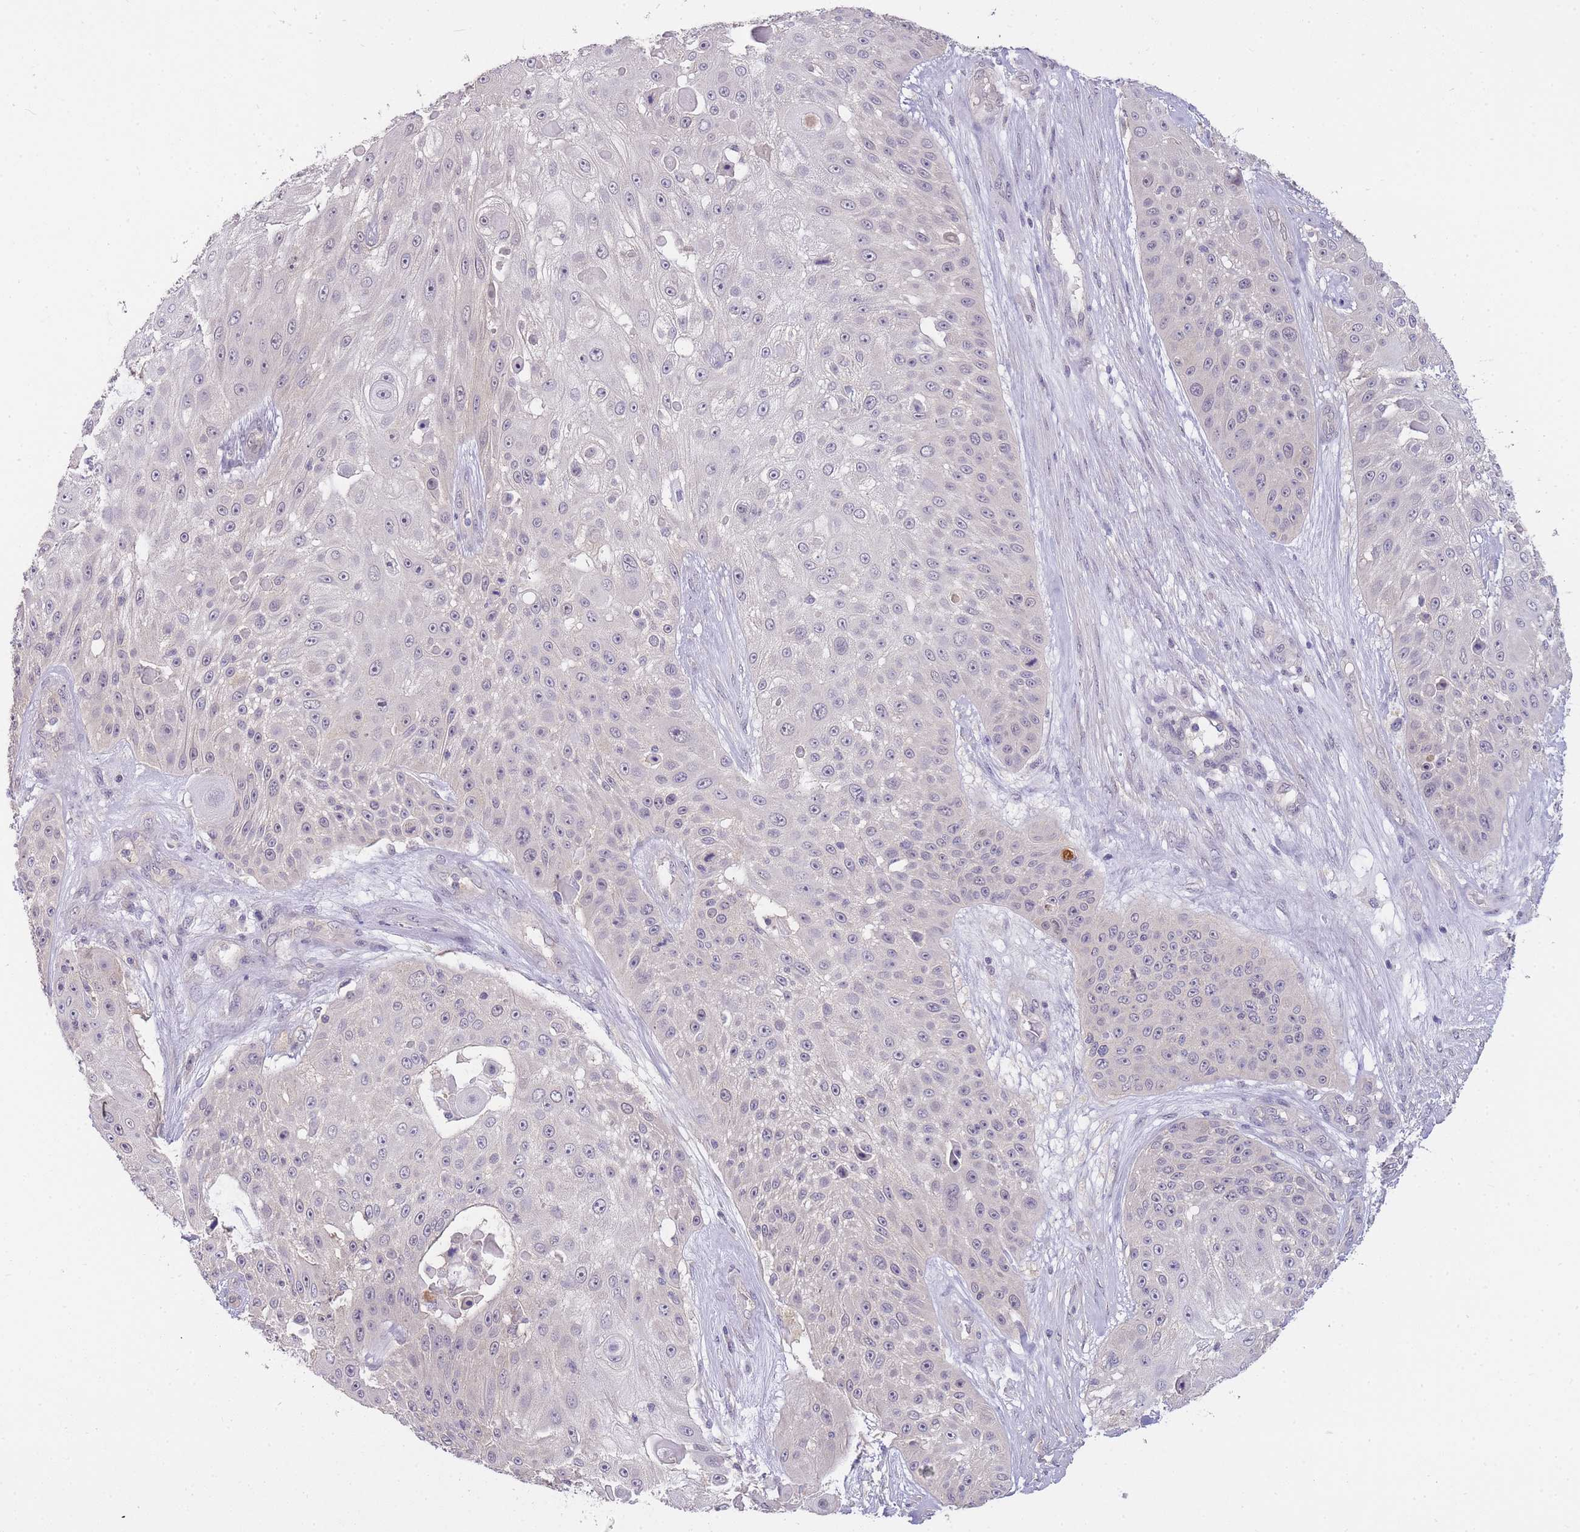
{"staining": {"intensity": "negative", "quantity": "none", "location": "none"}, "tissue": "skin cancer", "cell_type": "Tumor cells", "image_type": "cancer", "snomed": [{"axis": "morphology", "description": "Squamous cell carcinoma, NOS"}, {"axis": "topography", "description": "Skin"}], "caption": "The micrograph demonstrates no significant staining in tumor cells of squamous cell carcinoma (skin). (Brightfield microscopy of DAB immunohistochemistry at high magnification).", "gene": "SMC6", "patient": {"sex": "female", "age": 86}}